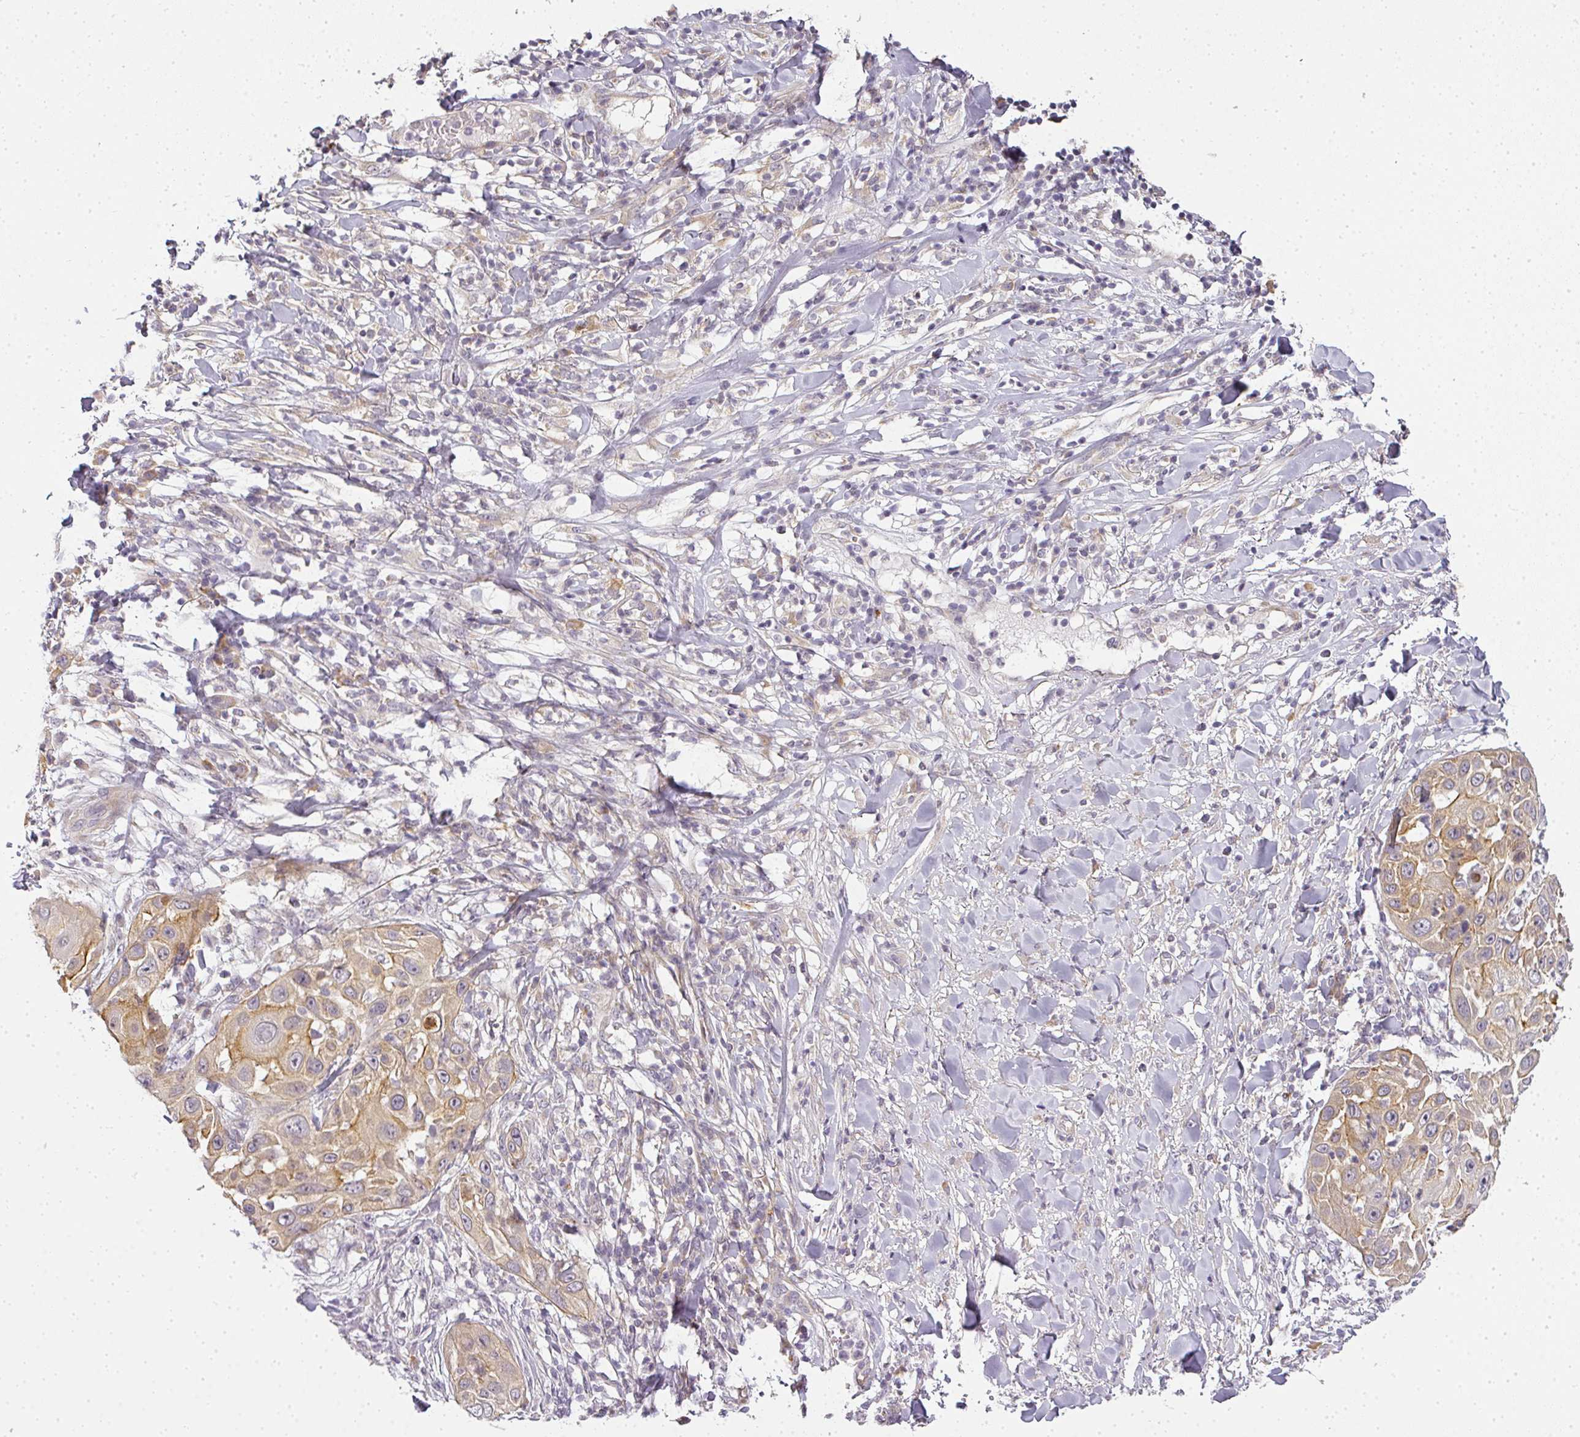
{"staining": {"intensity": "weak", "quantity": ">75%", "location": "cytoplasmic/membranous"}, "tissue": "skin cancer", "cell_type": "Tumor cells", "image_type": "cancer", "snomed": [{"axis": "morphology", "description": "Squamous cell carcinoma, NOS"}, {"axis": "topography", "description": "Skin"}], "caption": "Skin cancer (squamous cell carcinoma) stained for a protein (brown) shows weak cytoplasmic/membranous positive positivity in about >75% of tumor cells.", "gene": "MED19", "patient": {"sex": "female", "age": 44}}